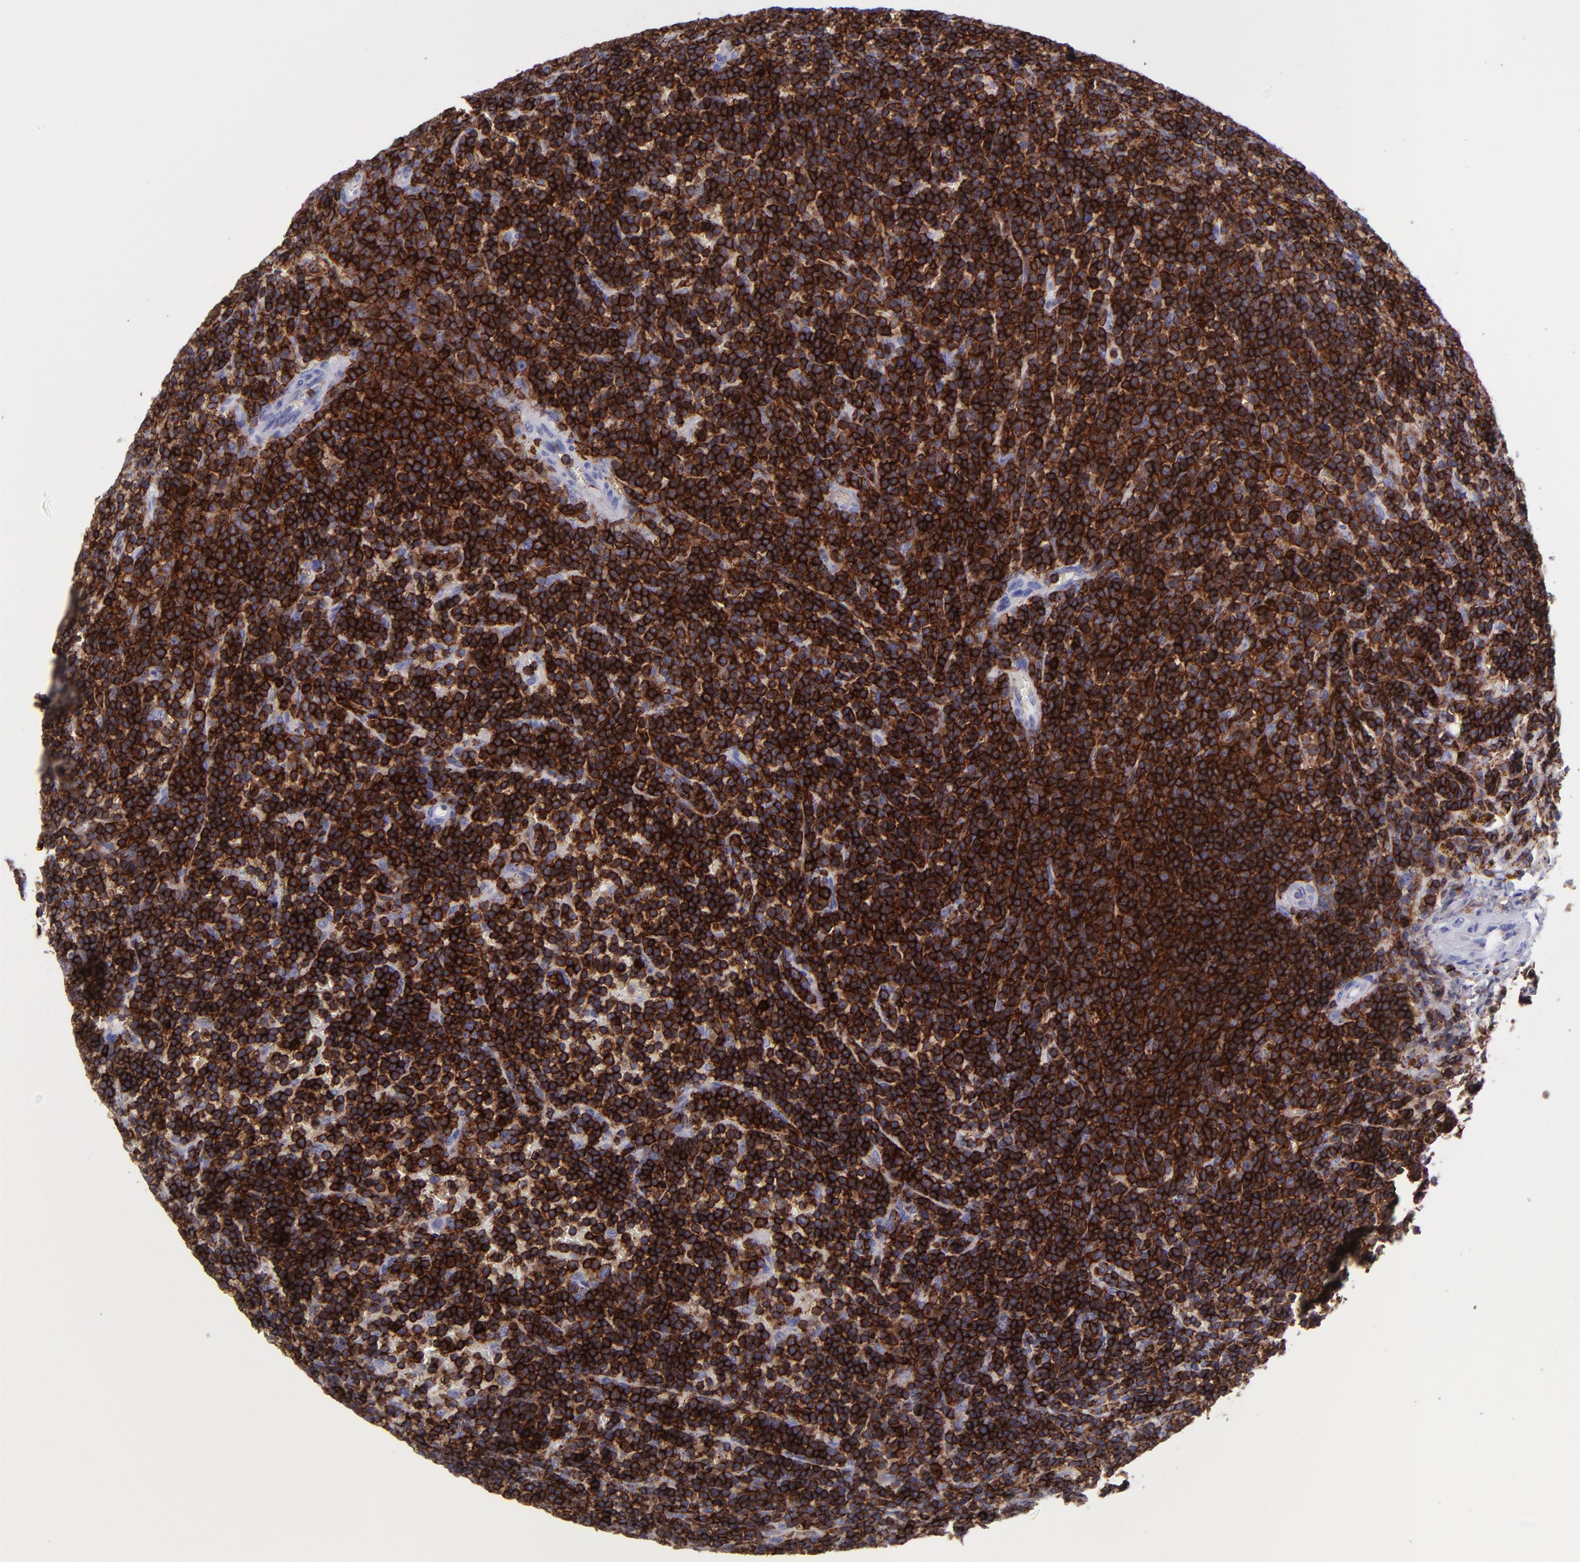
{"staining": {"intensity": "strong", "quantity": ">75%", "location": "cytoplasmic/membranous"}, "tissue": "lymphoma", "cell_type": "Tumor cells", "image_type": "cancer", "snomed": [{"axis": "morphology", "description": "Malignant lymphoma, non-Hodgkin's type, Low grade"}, {"axis": "topography", "description": "Spleen"}], "caption": "Strong cytoplasmic/membranous protein positivity is seen in approximately >75% of tumor cells in malignant lymphoma, non-Hodgkin's type (low-grade). (brown staining indicates protein expression, while blue staining denotes nuclei).", "gene": "ICAM3", "patient": {"sex": "male", "age": 80}}